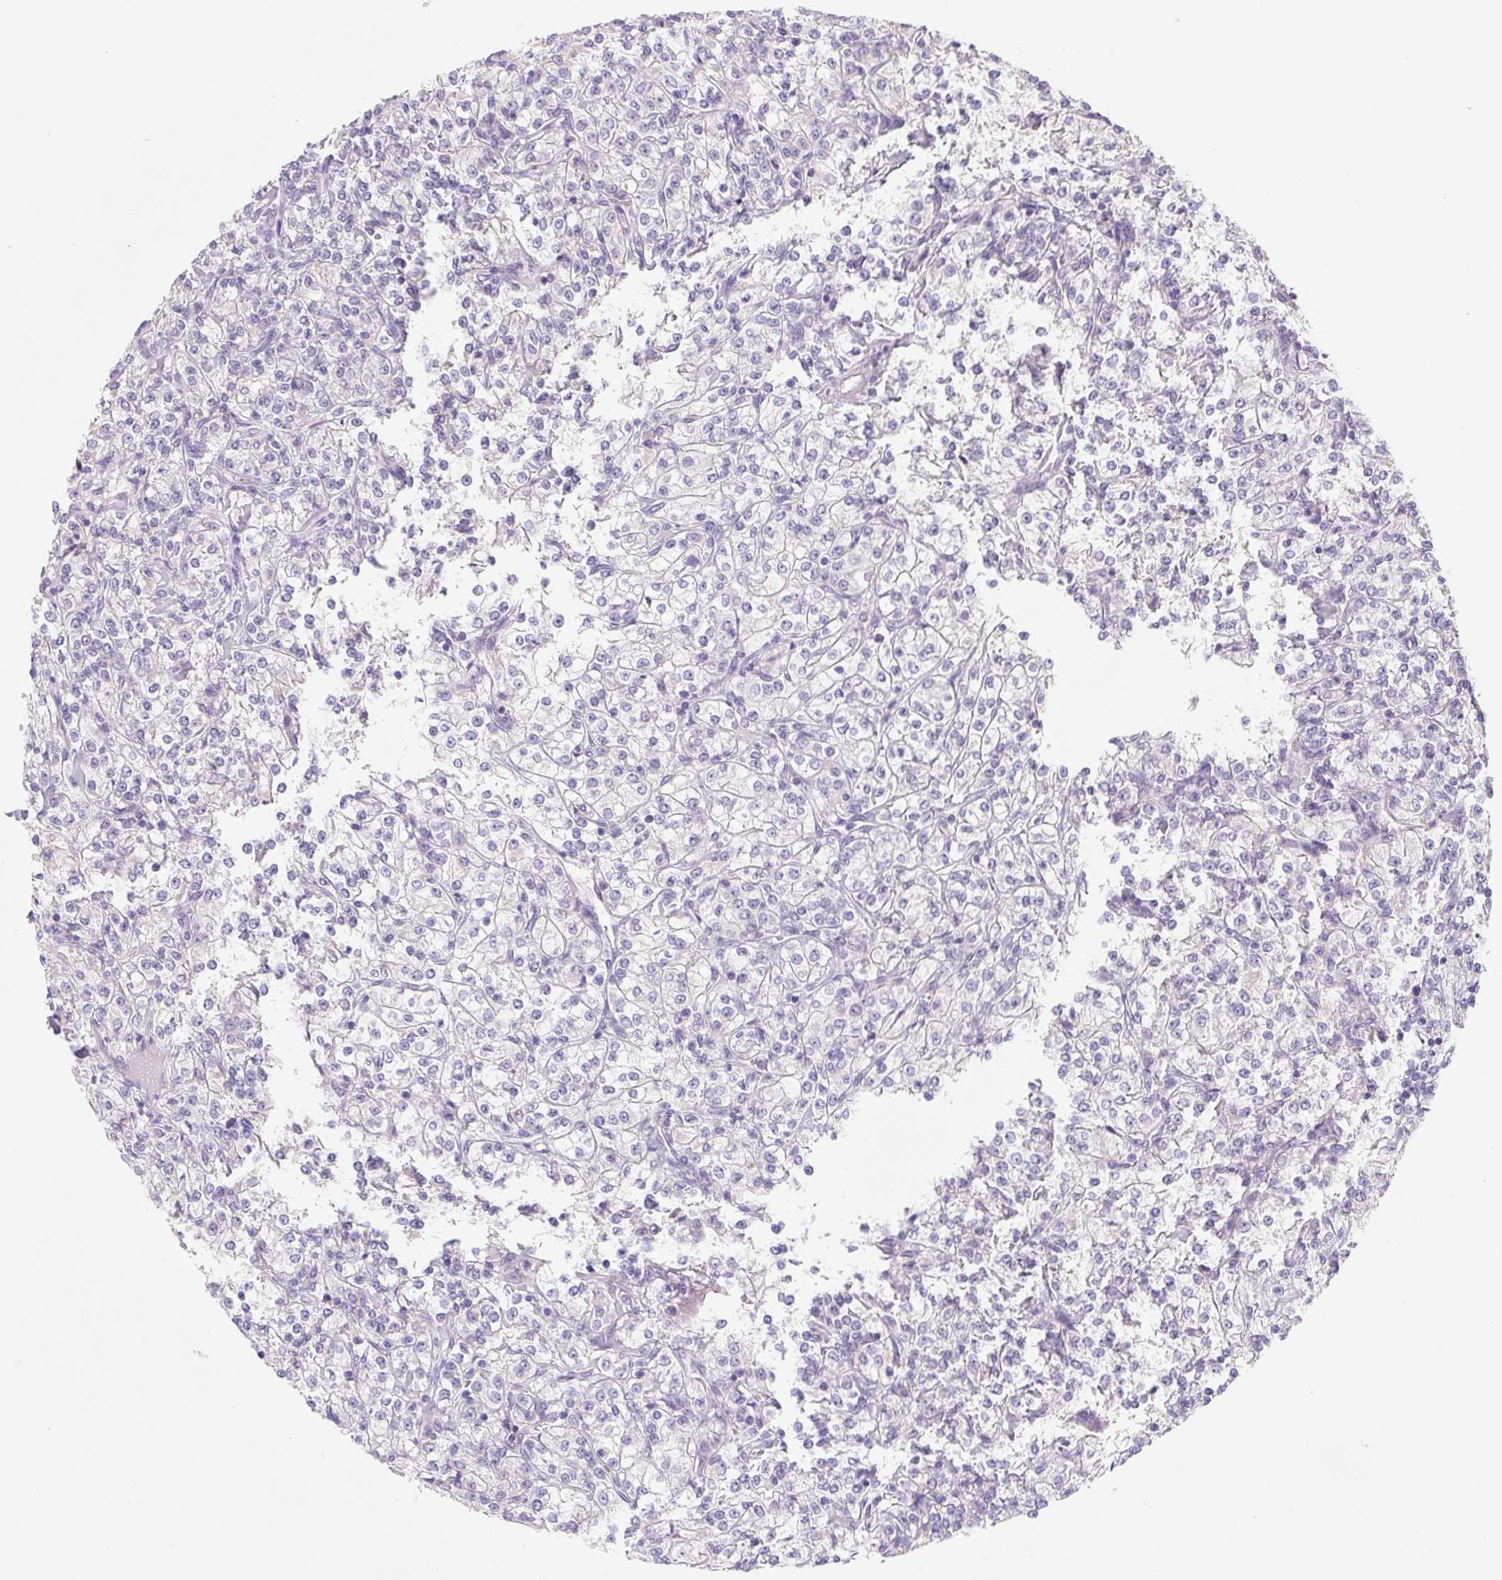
{"staining": {"intensity": "negative", "quantity": "none", "location": "none"}, "tissue": "renal cancer", "cell_type": "Tumor cells", "image_type": "cancer", "snomed": [{"axis": "morphology", "description": "Adenocarcinoma, NOS"}, {"axis": "topography", "description": "Kidney"}], "caption": "A micrograph of human renal cancer (adenocarcinoma) is negative for staining in tumor cells. (DAB immunohistochemistry, high magnification).", "gene": "DPPA5", "patient": {"sex": "male", "age": 77}}